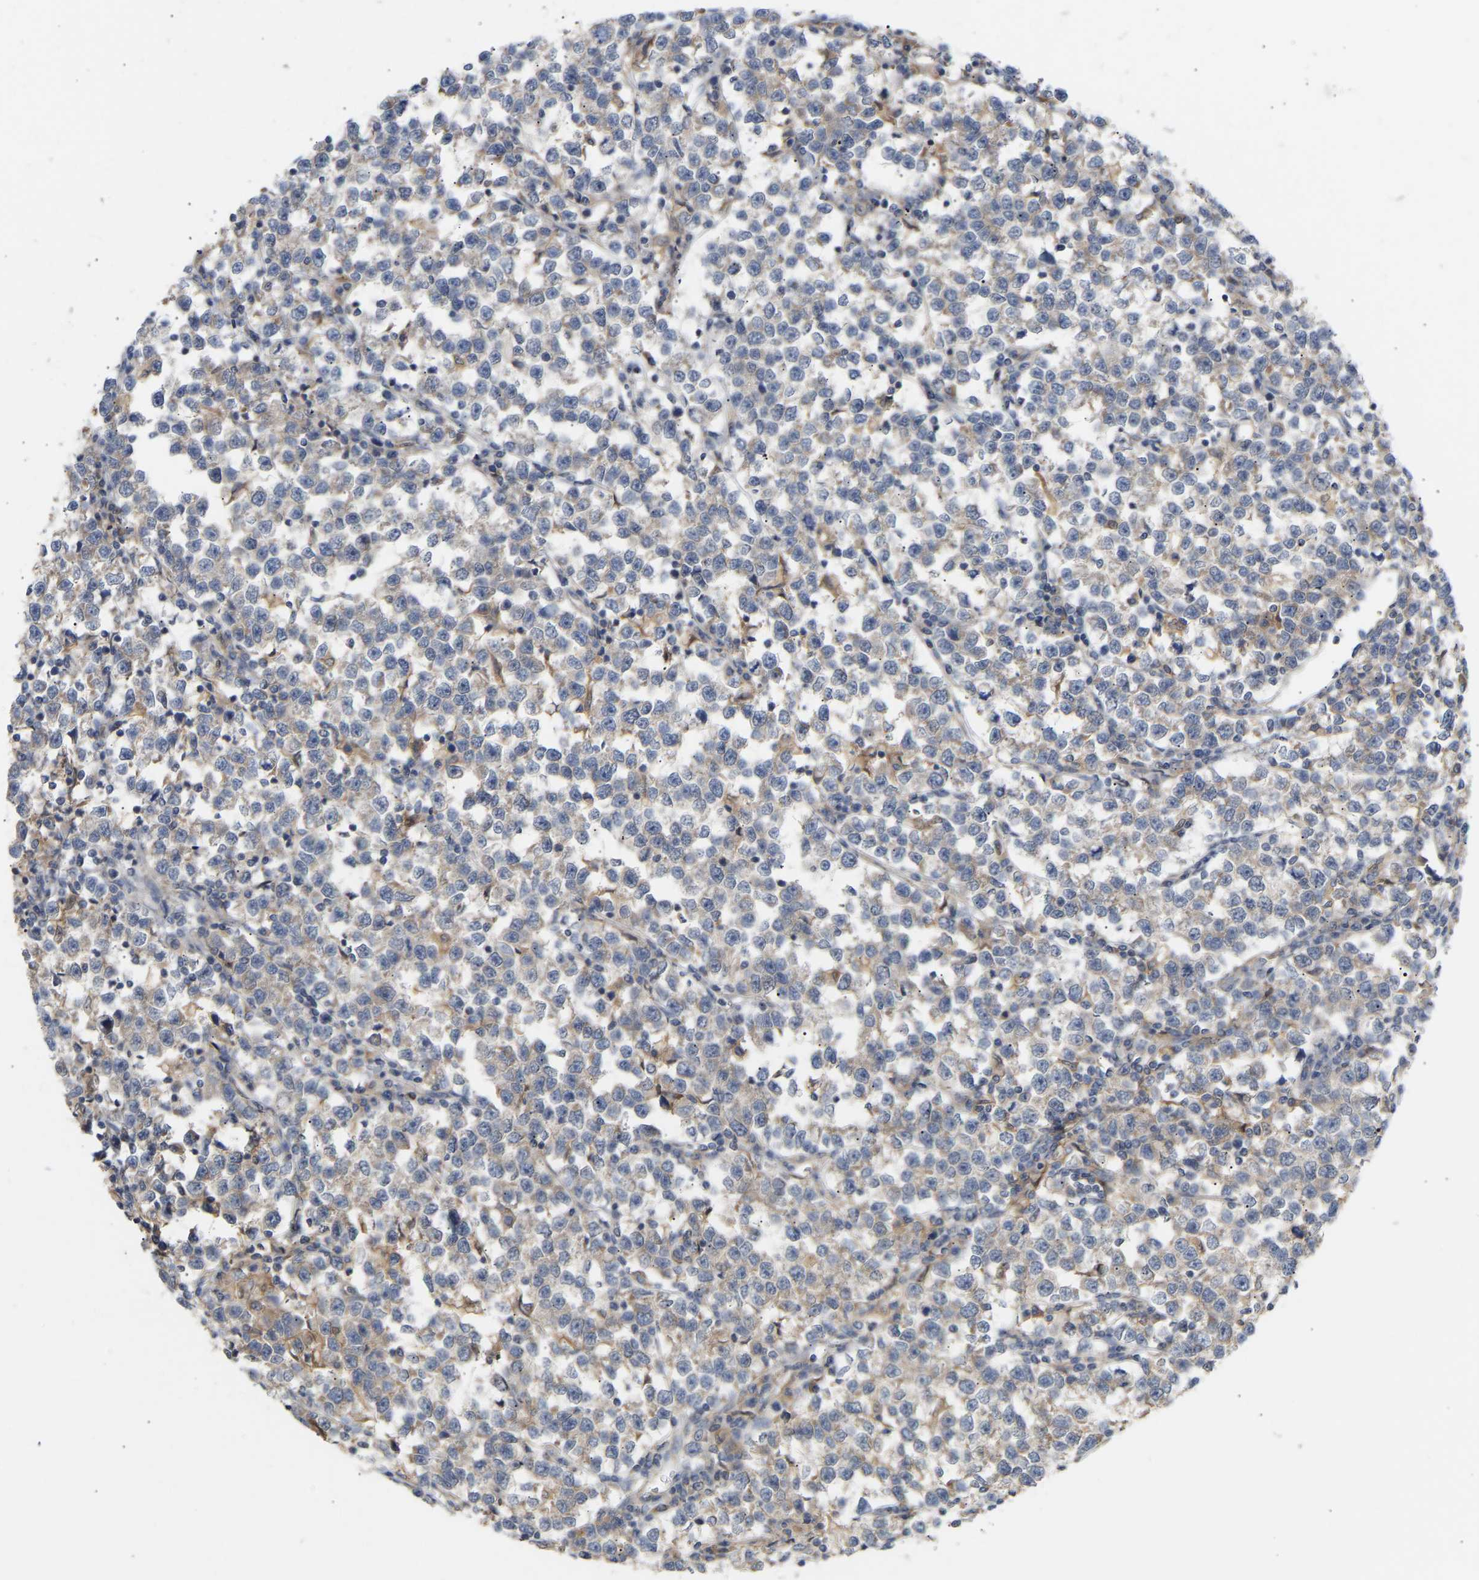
{"staining": {"intensity": "weak", "quantity": "25%-75%", "location": "cytoplasmic/membranous"}, "tissue": "testis cancer", "cell_type": "Tumor cells", "image_type": "cancer", "snomed": [{"axis": "morphology", "description": "Normal tissue, NOS"}, {"axis": "morphology", "description": "Seminoma, NOS"}, {"axis": "topography", "description": "Testis"}], "caption": "Immunohistochemistry of seminoma (testis) shows low levels of weak cytoplasmic/membranous staining in about 25%-75% of tumor cells.", "gene": "TPMT", "patient": {"sex": "male", "age": 43}}